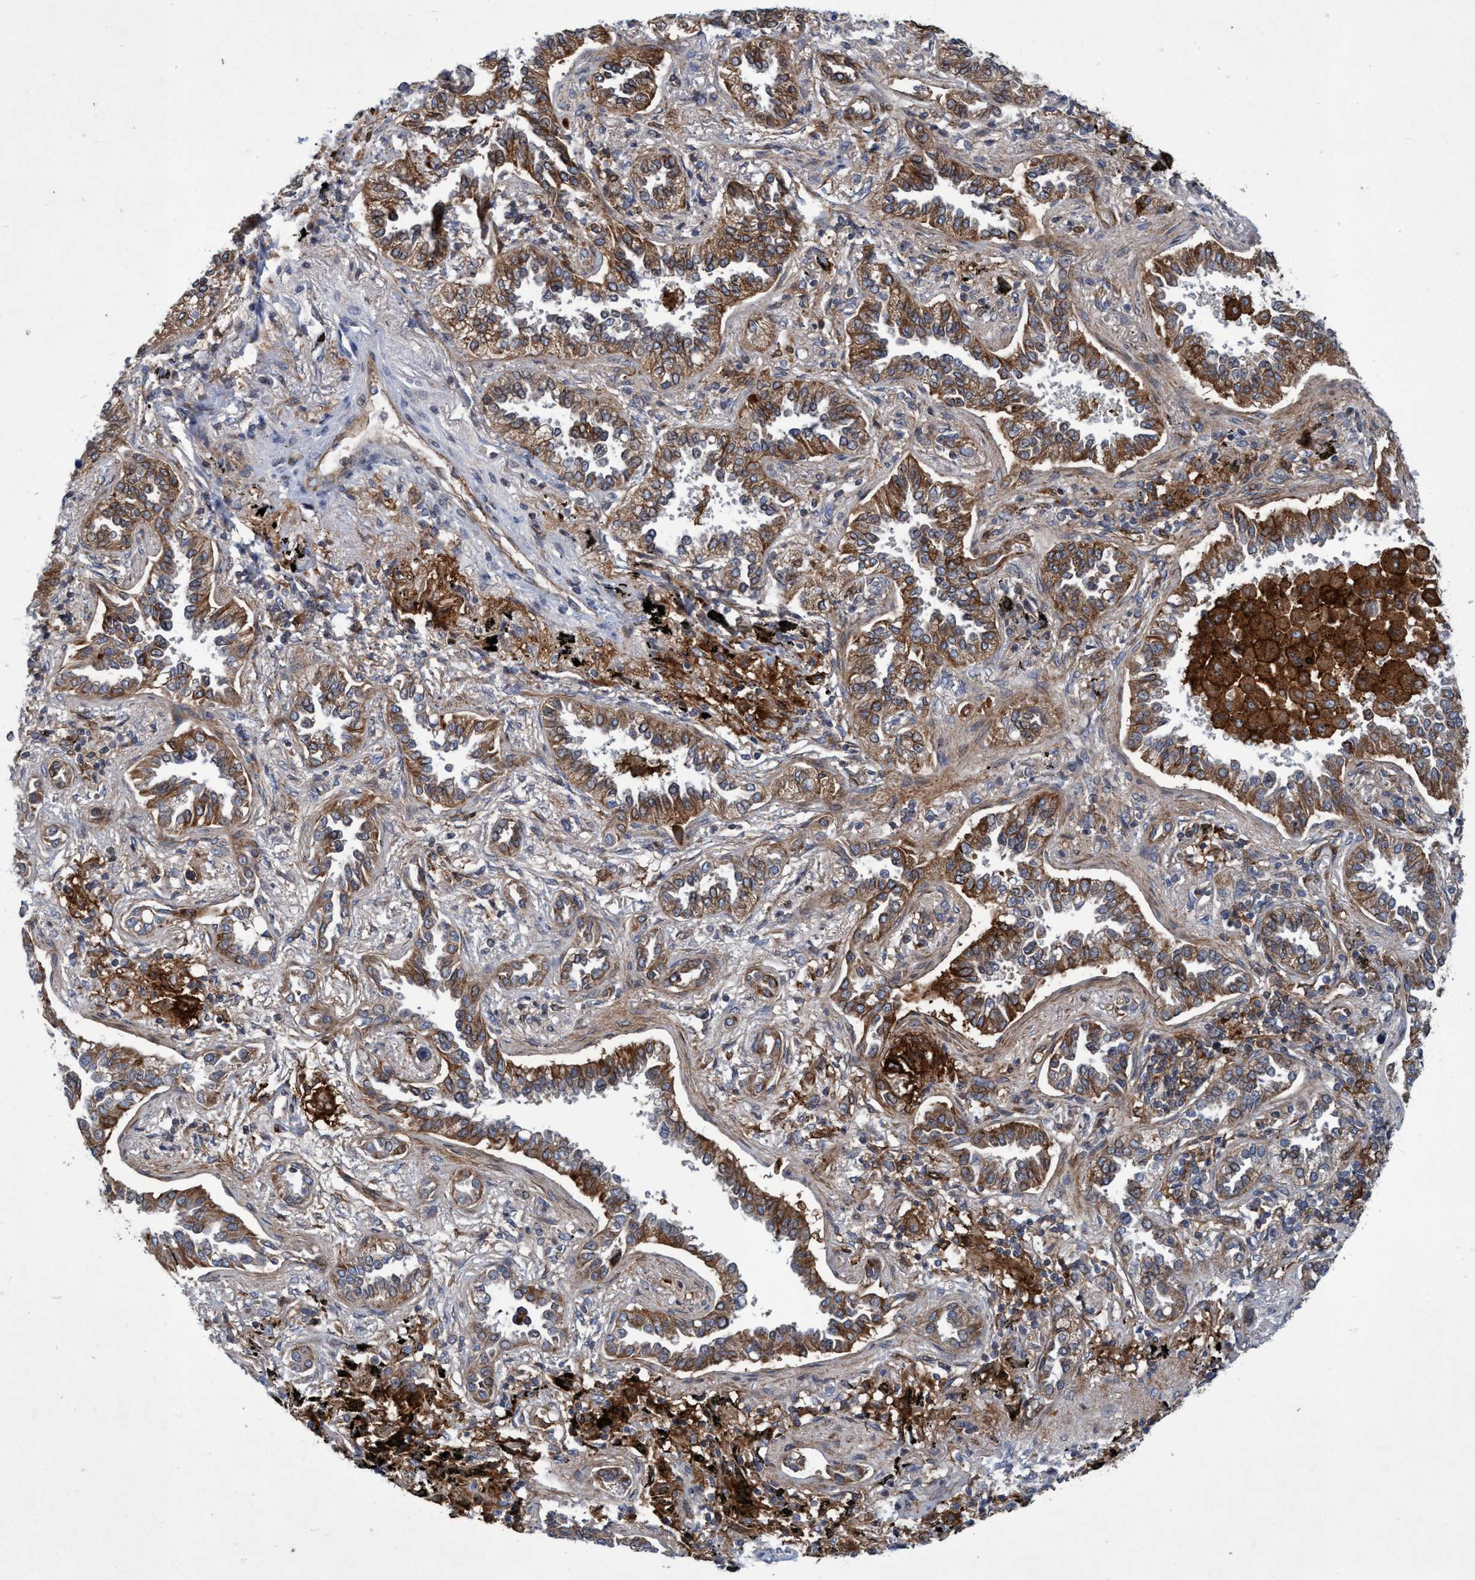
{"staining": {"intensity": "moderate", "quantity": ">75%", "location": "cytoplasmic/membranous"}, "tissue": "lung cancer", "cell_type": "Tumor cells", "image_type": "cancer", "snomed": [{"axis": "morphology", "description": "Normal tissue, NOS"}, {"axis": "morphology", "description": "Adenocarcinoma, NOS"}, {"axis": "topography", "description": "Lung"}], "caption": "The histopathology image reveals a brown stain indicating the presence of a protein in the cytoplasmic/membranous of tumor cells in lung adenocarcinoma.", "gene": "SLC16A3", "patient": {"sex": "male", "age": 59}}